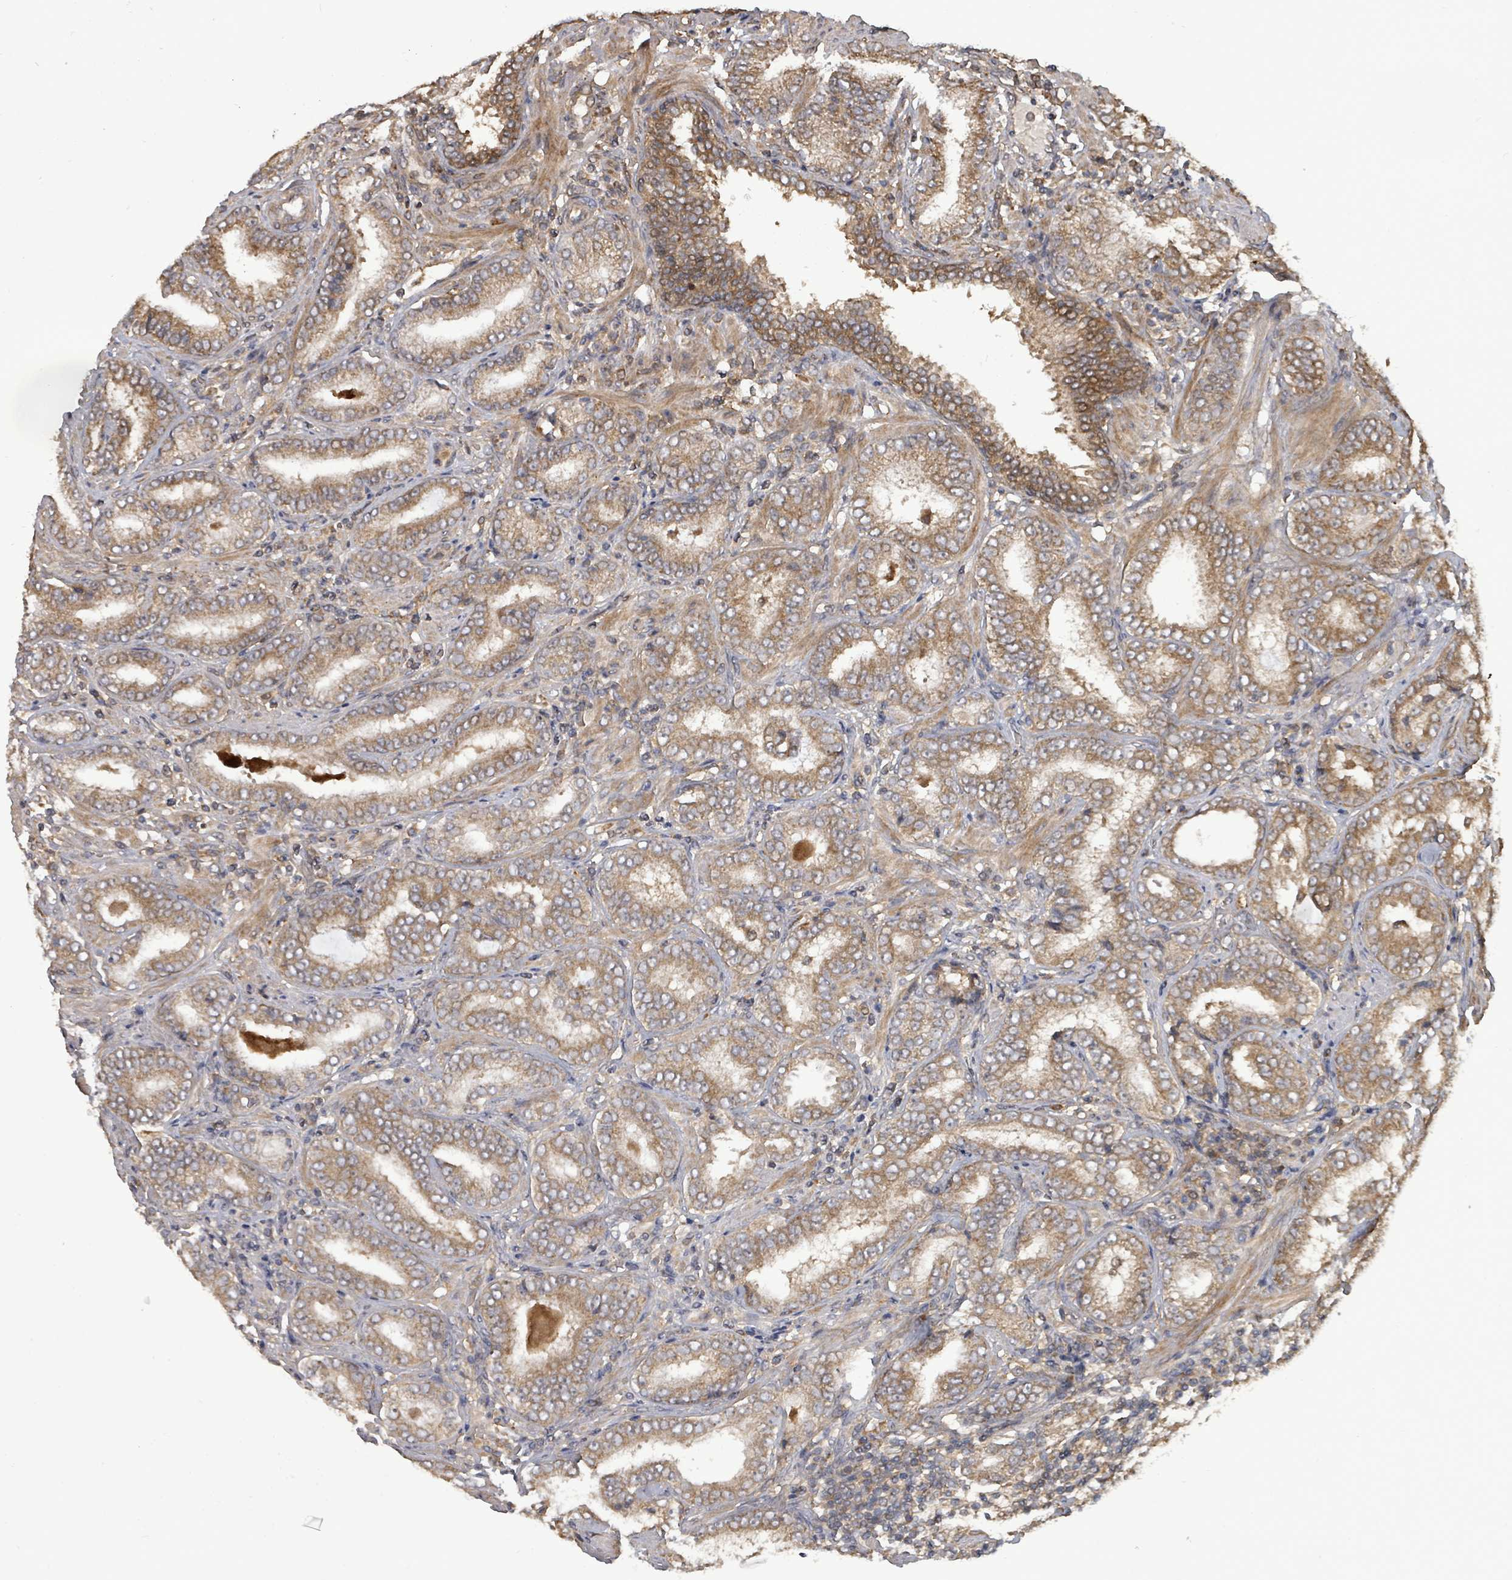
{"staining": {"intensity": "moderate", "quantity": ">75%", "location": "cytoplasmic/membranous"}, "tissue": "prostate cancer", "cell_type": "Tumor cells", "image_type": "cancer", "snomed": [{"axis": "morphology", "description": "Adenocarcinoma, High grade"}, {"axis": "topography", "description": "Prostate"}], "caption": "Immunohistochemistry histopathology image of neoplastic tissue: human prostate cancer stained using immunohistochemistry displays medium levels of moderate protein expression localized specifically in the cytoplasmic/membranous of tumor cells, appearing as a cytoplasmic/membranous brown color.", "gene": "EIF3C", "patient": {"sex": "male", "age": 72}}